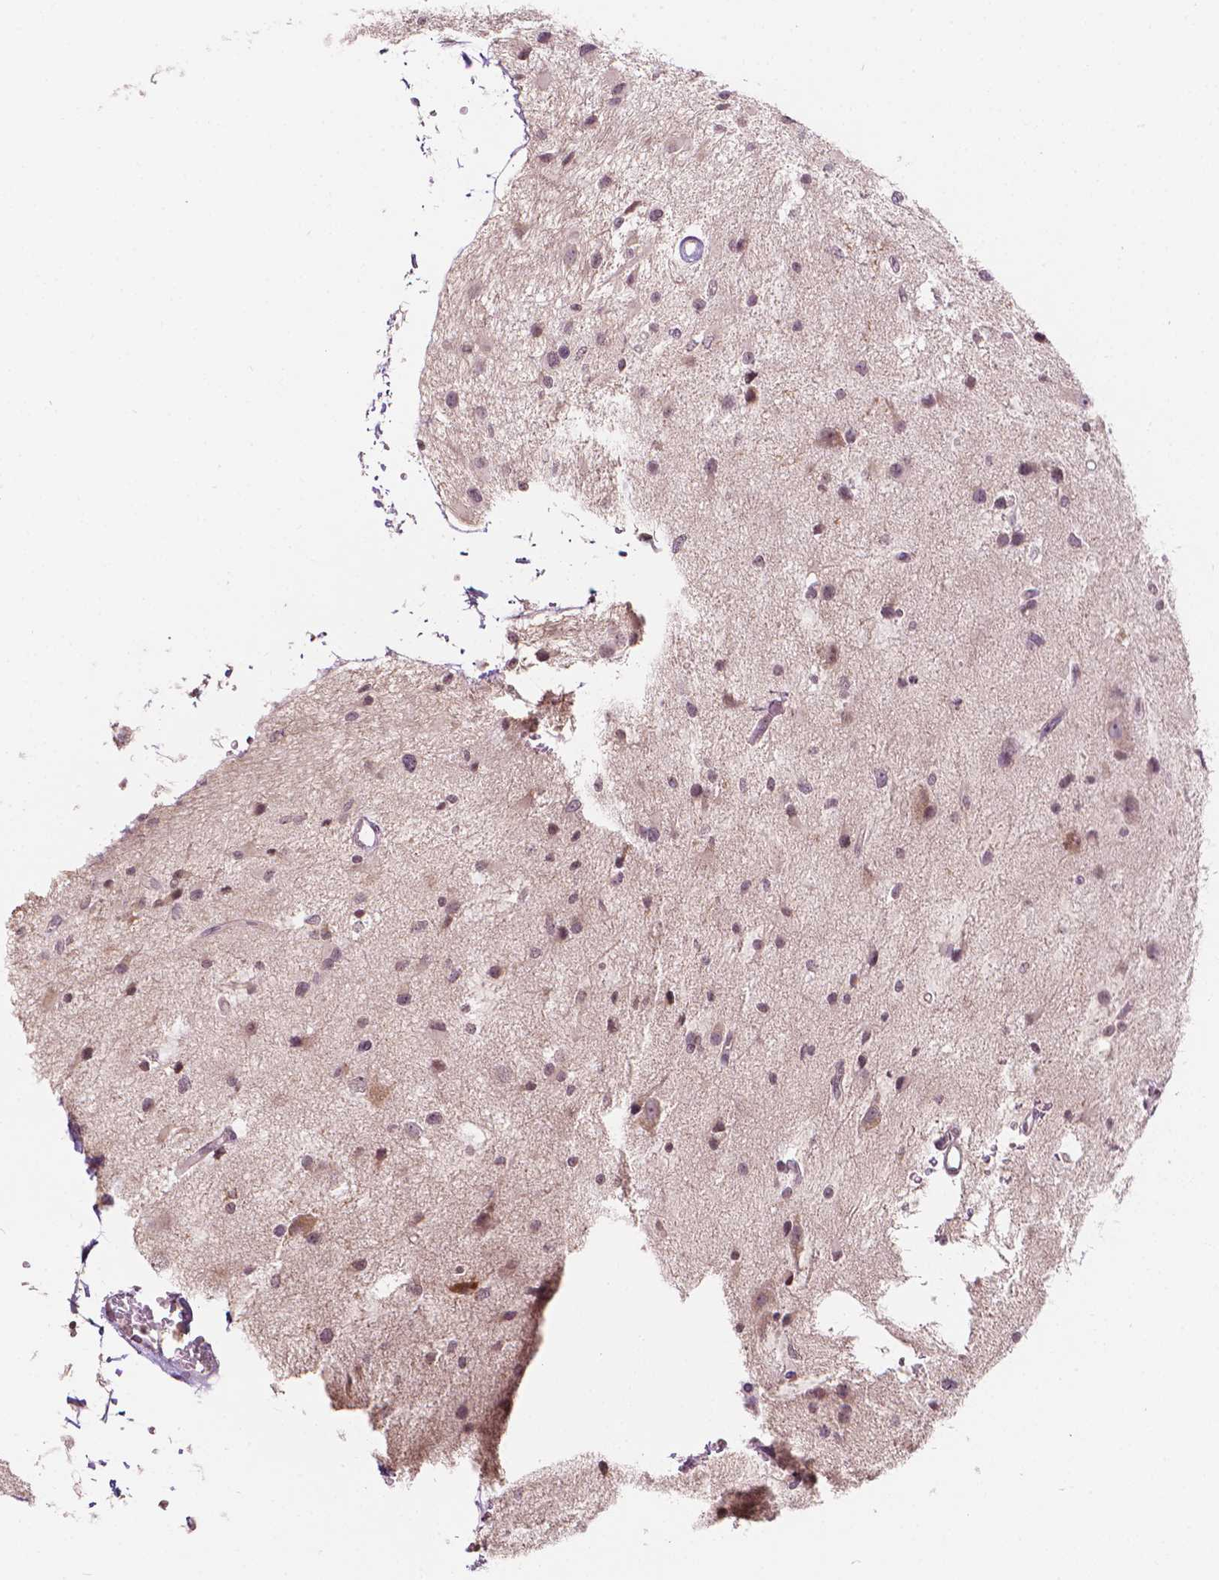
{"staining": {"intensity": "negative", "quantity": "none", "location": "none"}, "tissue": "glioma", "cell_type": "Tumor cells", "image_type": "cancer", "snomed": [{"axis": "morphology", "description": "Glioma, malignant, Low grade"}, {"axis": "topography", "description": "Brain"}], "caption": "DAB immunohistochemical staining of malignant glioma (low-grade) reveals no significant staining in tumor cells. (DAB IHC, high magnification).", "gene": "NOS1AP", "patient": {"sex": "female", "age": 32}}